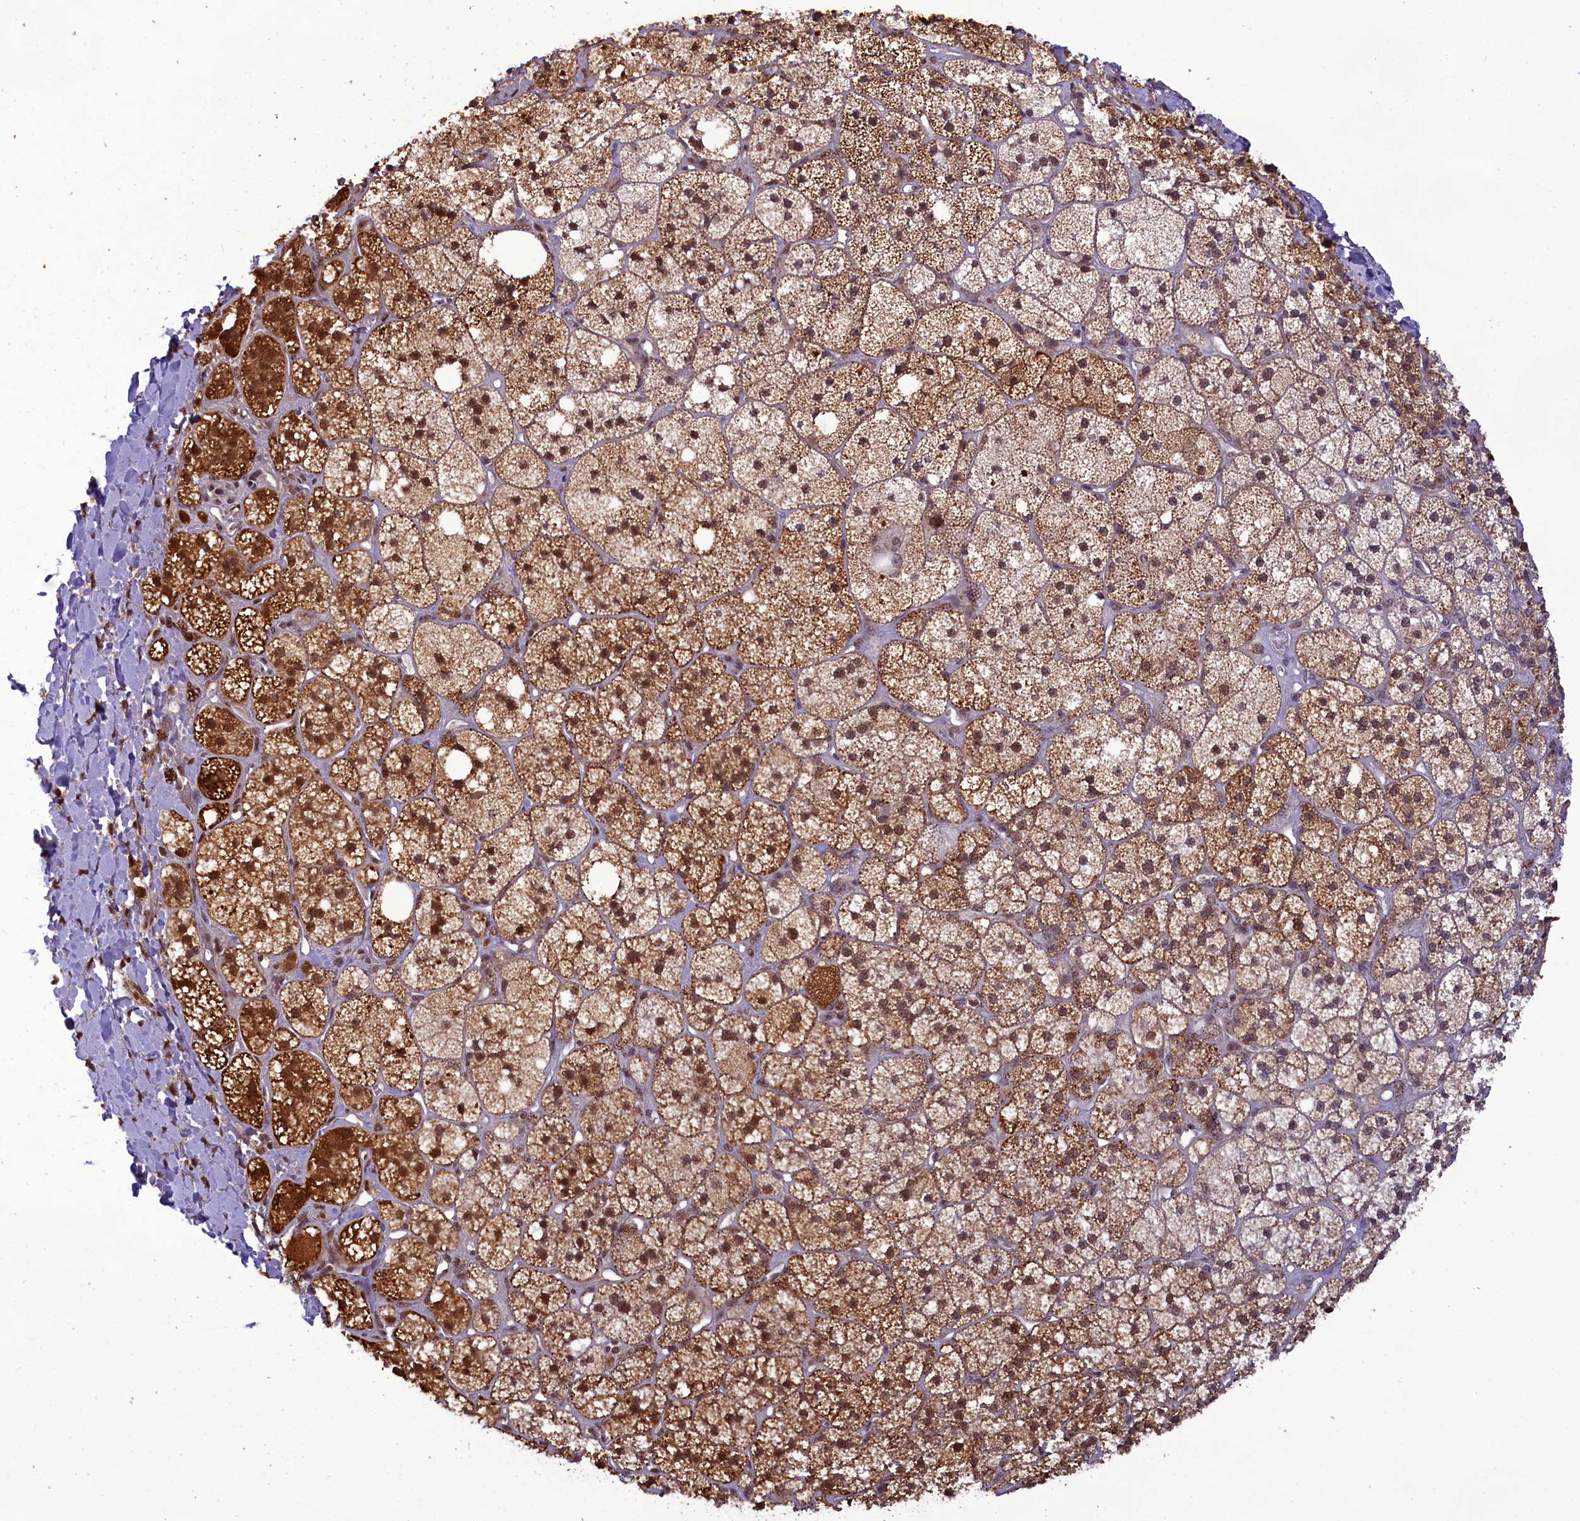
{"staining": {"intensity": "strong", "quantity": ">75%", "location": "cytoplasmic/membranous,nuclear"}, "tissue": "adrenal gland", "cell_type": "Glandular cells", "image_type": "normal", "snomed": [{"axis": "morphology", "description": "Normal tissue, NOS"}, {"axis": "topography", "description": "Adrenal gland"}], "caption": "A histopathology image showing strong cytoplasmic/membranous,nuclear positivity in about >75% of glandular cells in unremarkable adrenal gland, as visualized by brown immunohistochemical staining.", "gene": "CARD8", "patient": {"sex": "male", "age": 61}}